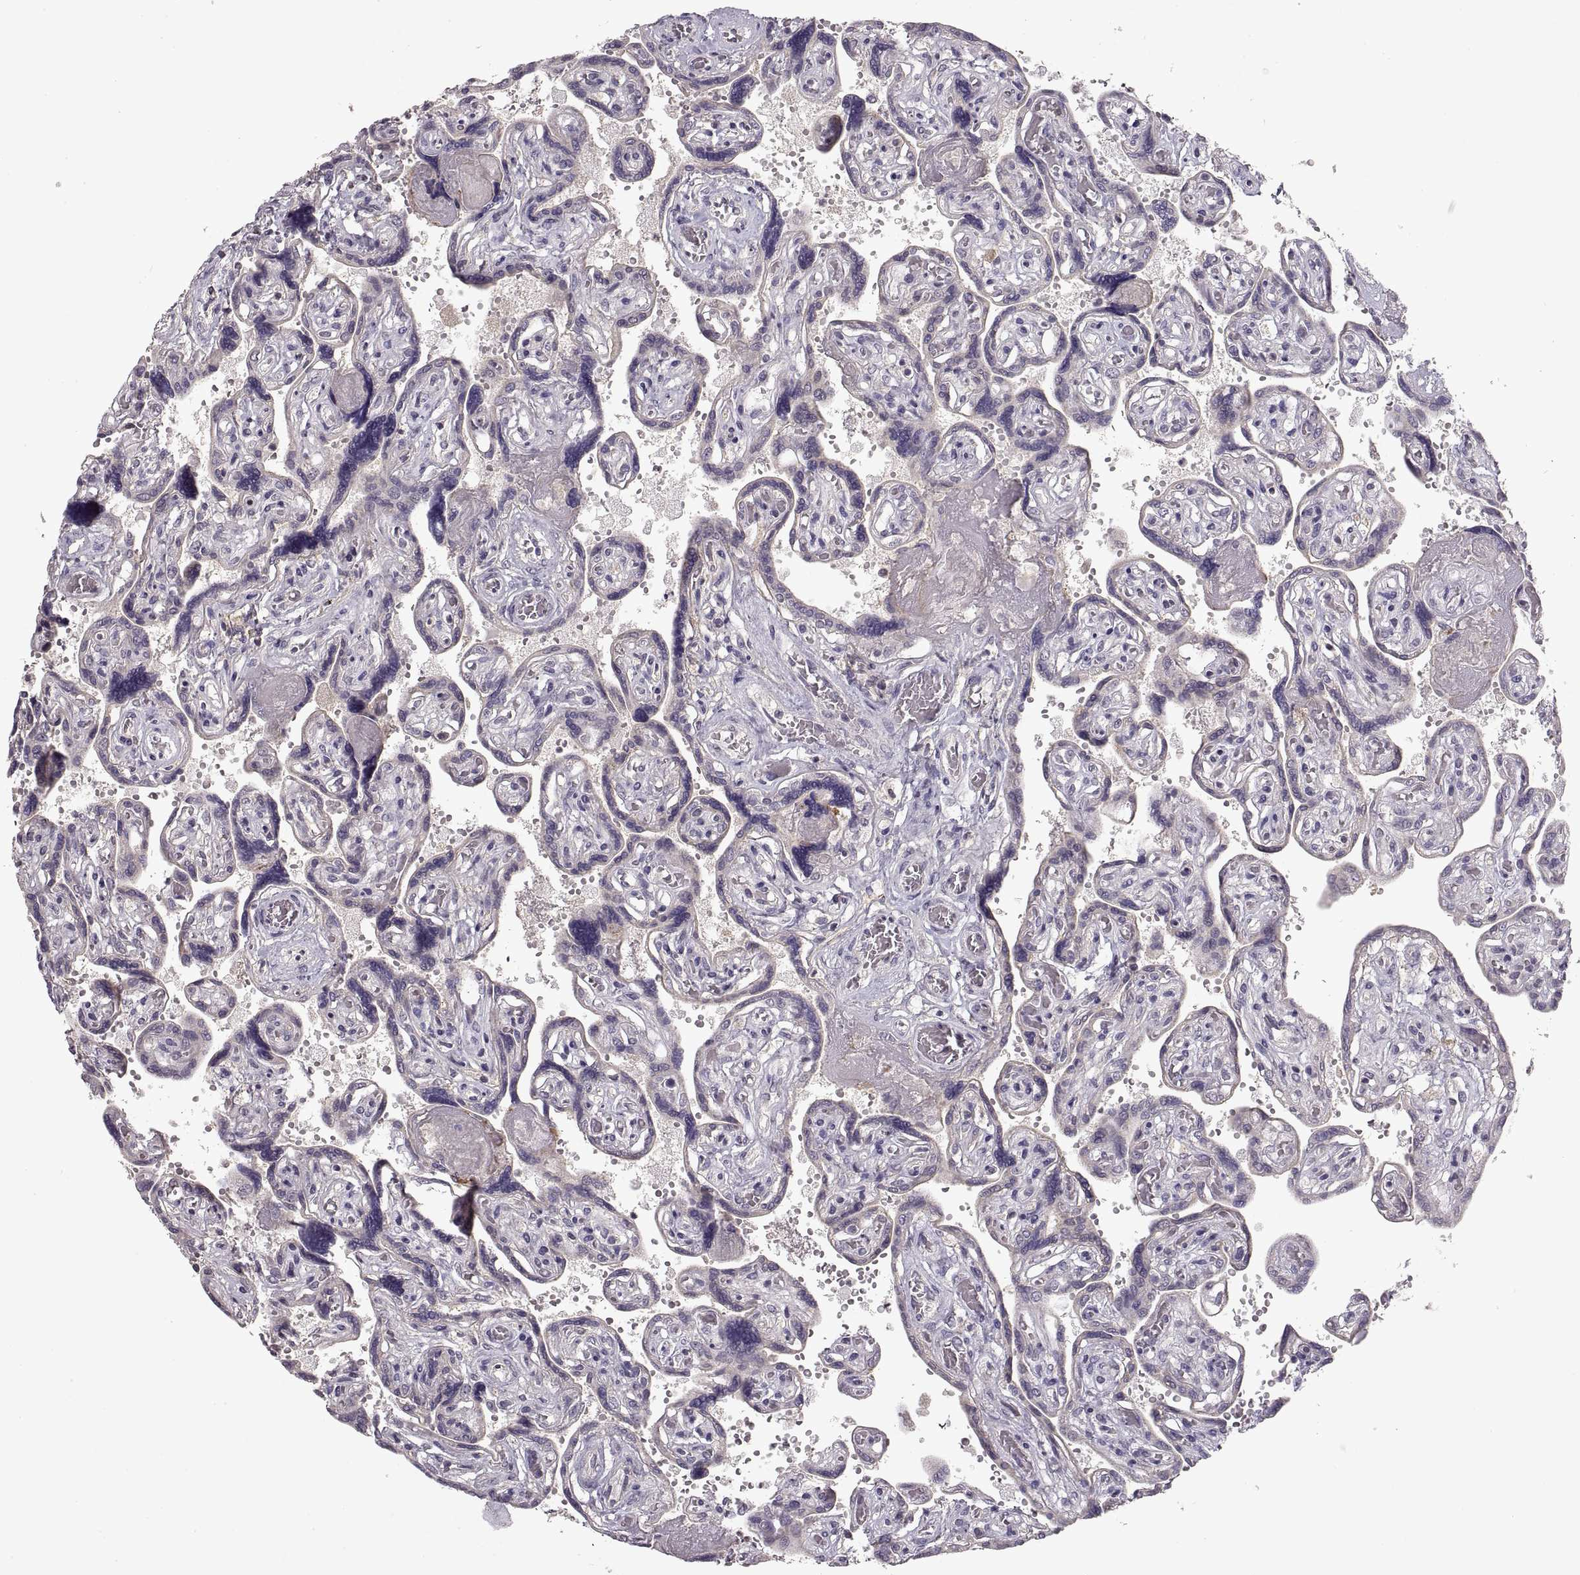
{"staining": {"intensity": "negative", "quantity": "none", "location": "none"}, "tissue": "placenta", "cell_type": "Decidual cells", "image_type": "normal", "snomed": [{"axis": "morphology", "description": "Normal tissue, NOS"}, {"axis": "topography", "description": "Placenta"}], "caption": "An image of placenta stained for a protein shows no brown staining in decidual cells. (Brightfield microscopy of DAB (3,3'-diaminobenzidine) IHC at high magnification).", "gene": "ADAM11", "patient": {"sex": "female", "age": 32}}